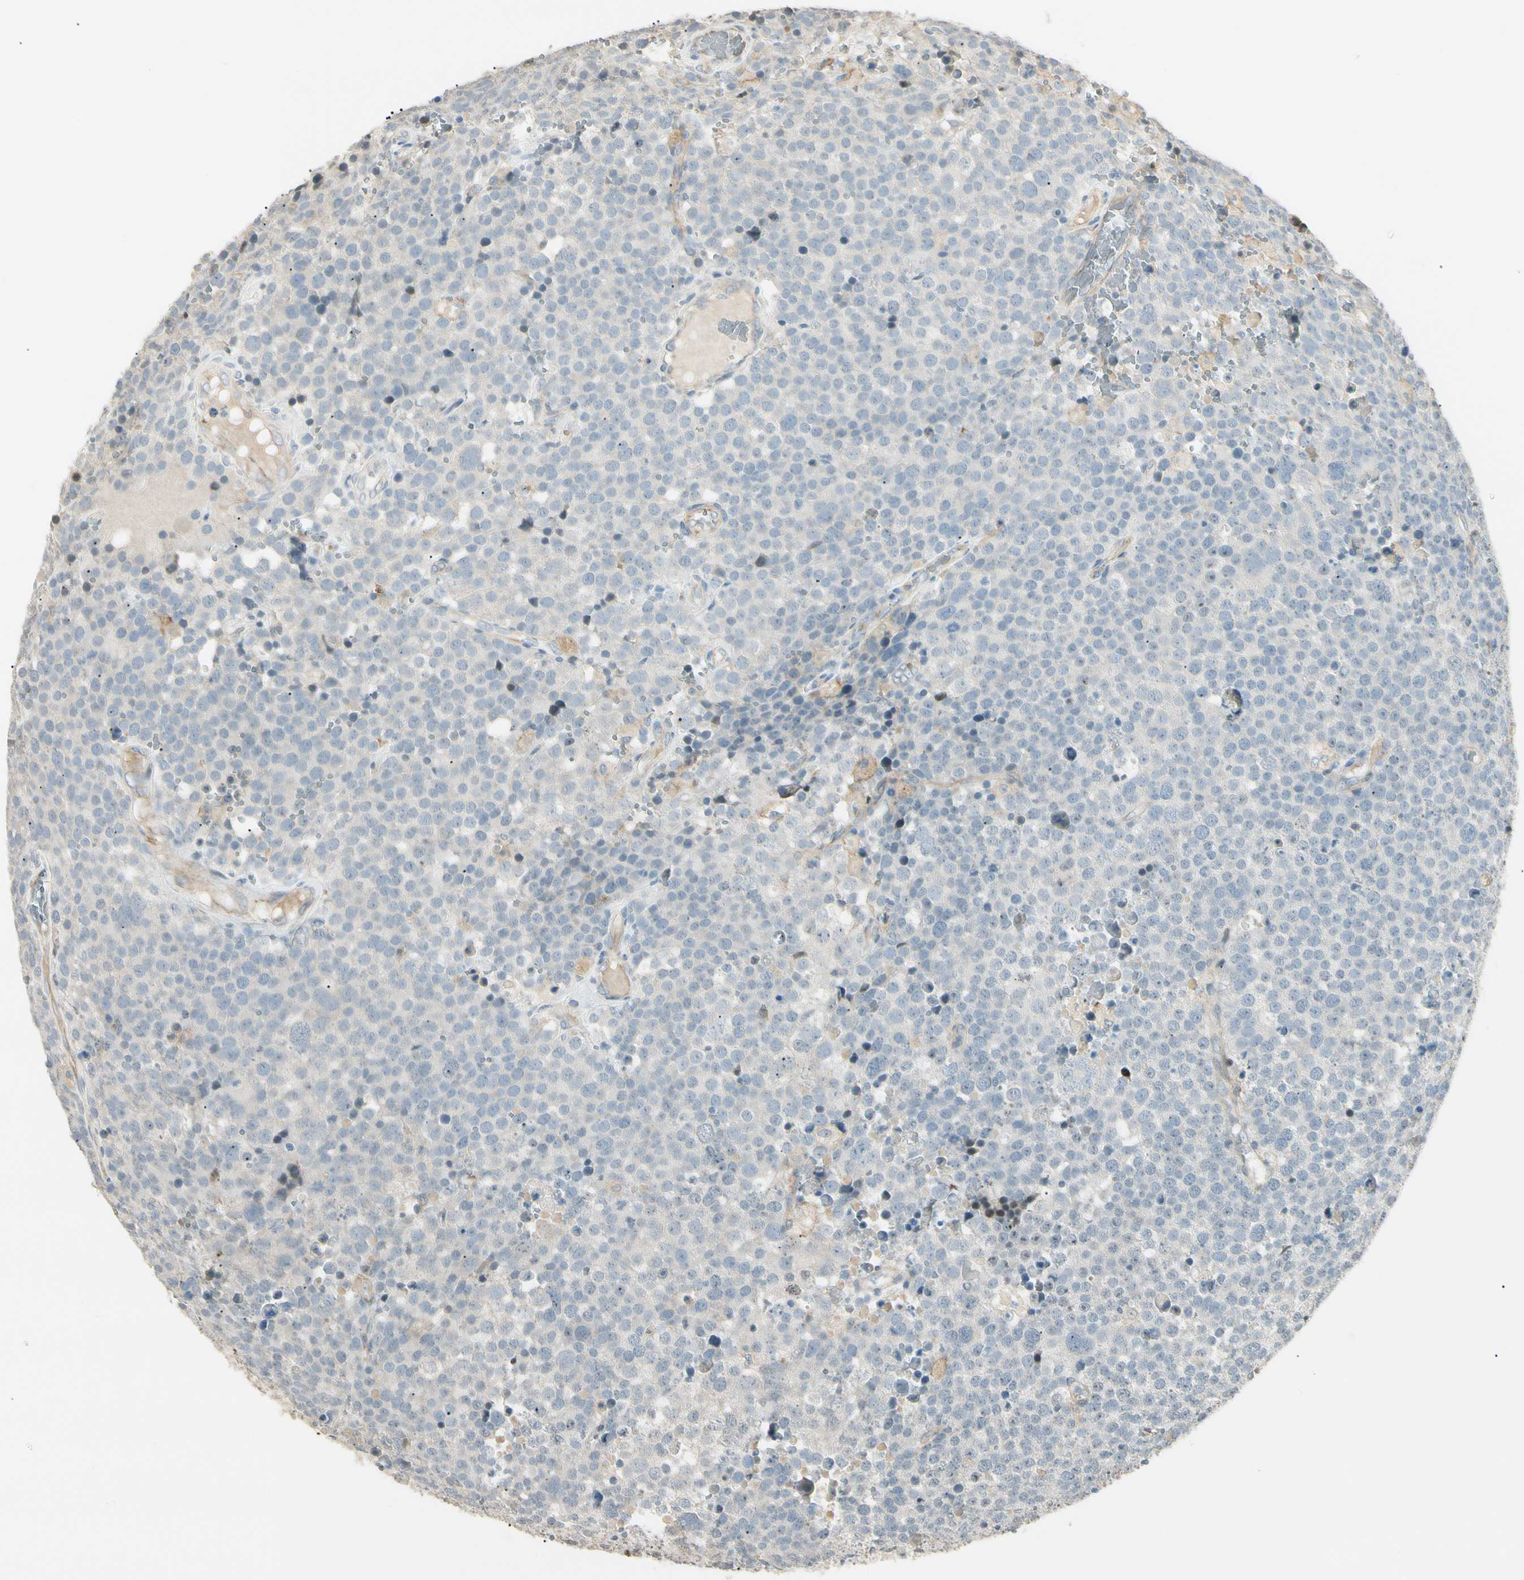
{"staining": {"intensity": "weak", "quantity": "<25%", "location": "cytoplasmic/membranous"}, "tissue": "testis cancer", "cell_type": "Tumor cells", "image_type": "cancer", "snomed": [{"axis": "morphology", "description": "Seminoma, NOS"}, {"axis": "topography", "description": "Testis"}], "caption": "Protein analysis of testis seminoma exhibits no significant positivity in tumor cells. (IHC, brightfield microscopy, high magnification).", "gene": "P3H2", "patient": {"sex": "male", "age": 71}}